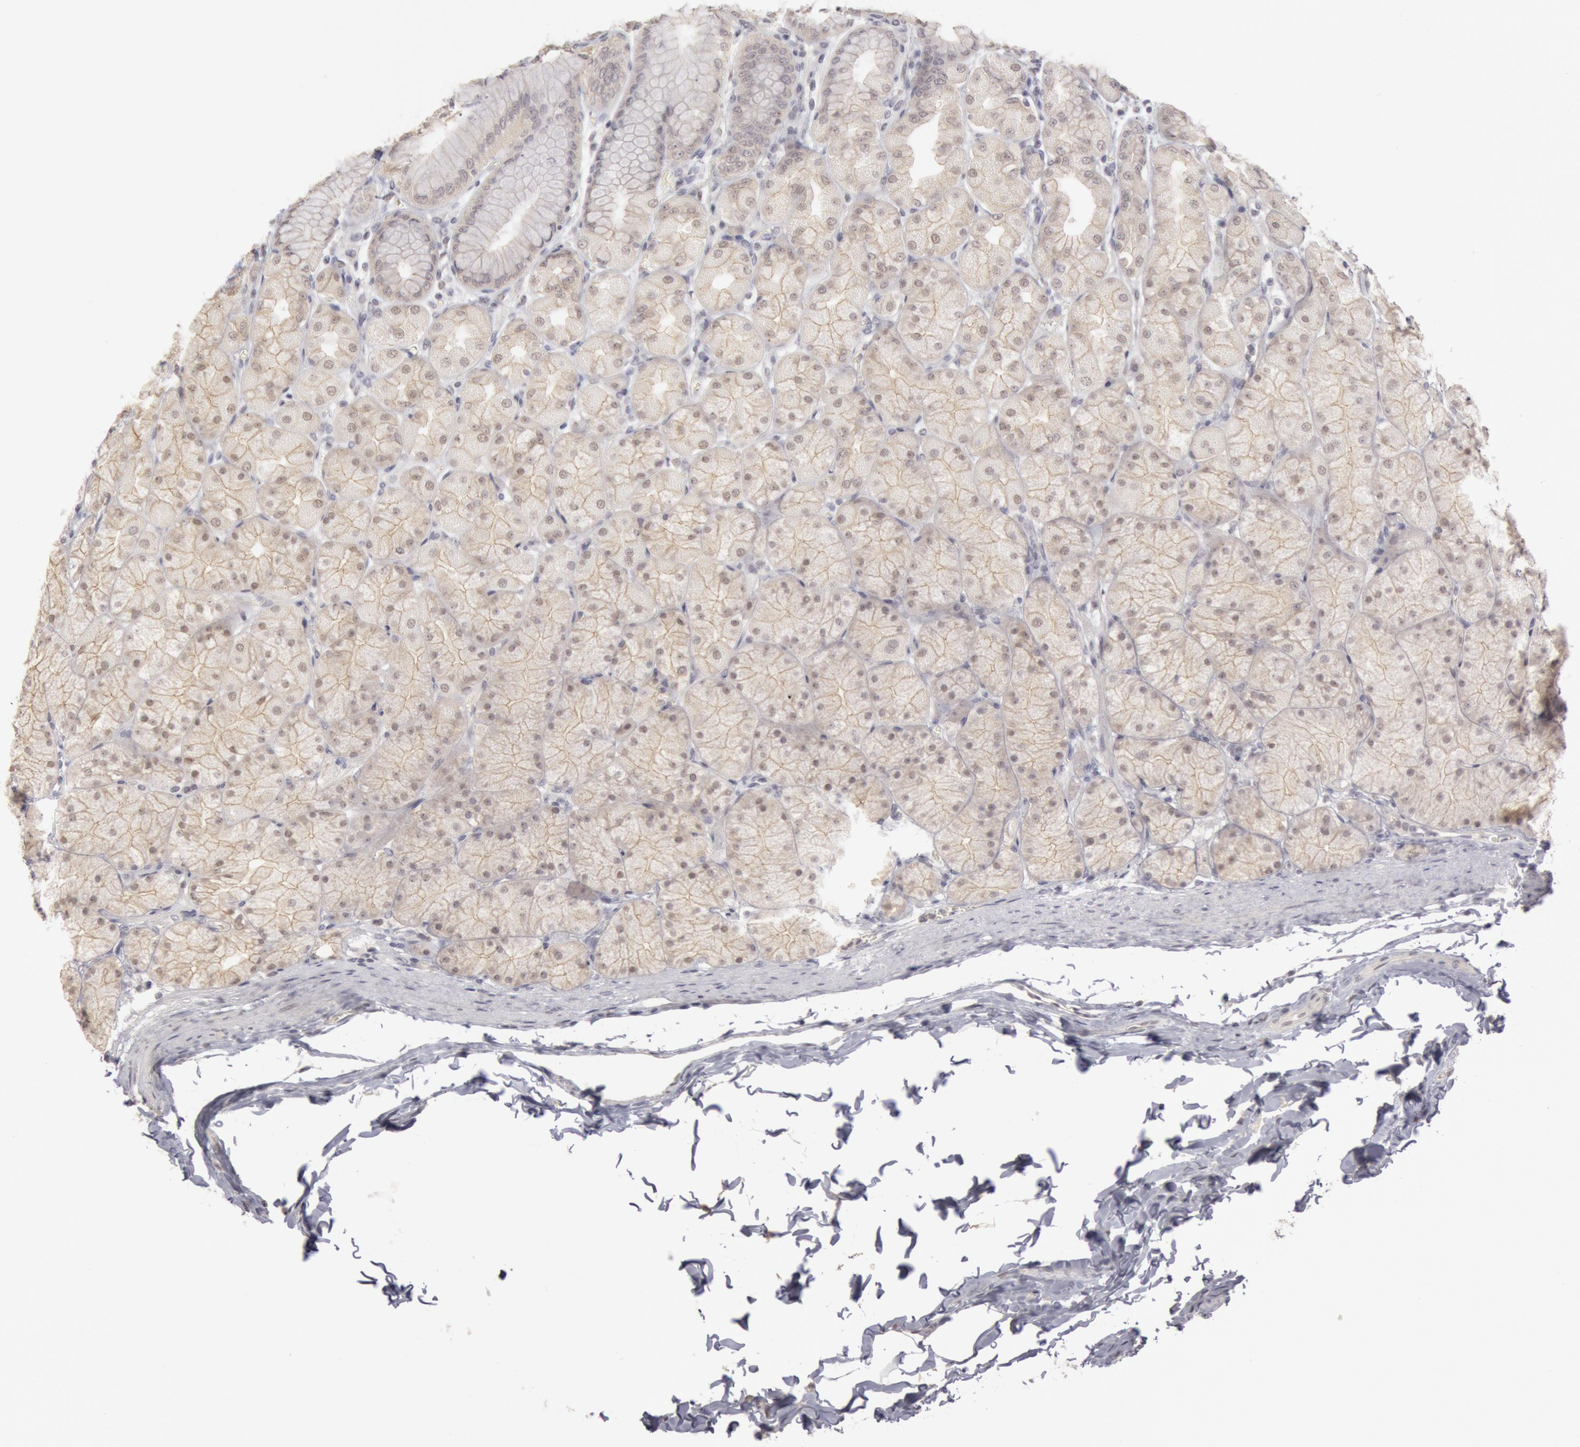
{"staining": {"intensity": "negative", "quantity": "none", "location": "none"}, "tissue": "stomach", "cell_type": "Glandular cells", "image_type": "normal", "snomed": [{"axis": "morphology", "description": "Normal tissue, NOS"}, {"axis": "topography", "description": "Stomach, upper"}], "caption": "The histopathology image exhibits no staining of glandular cells in unremarkable stomach.", "gene": "RIMBP3B", "patient": {"sex": "female", "age": 56}}